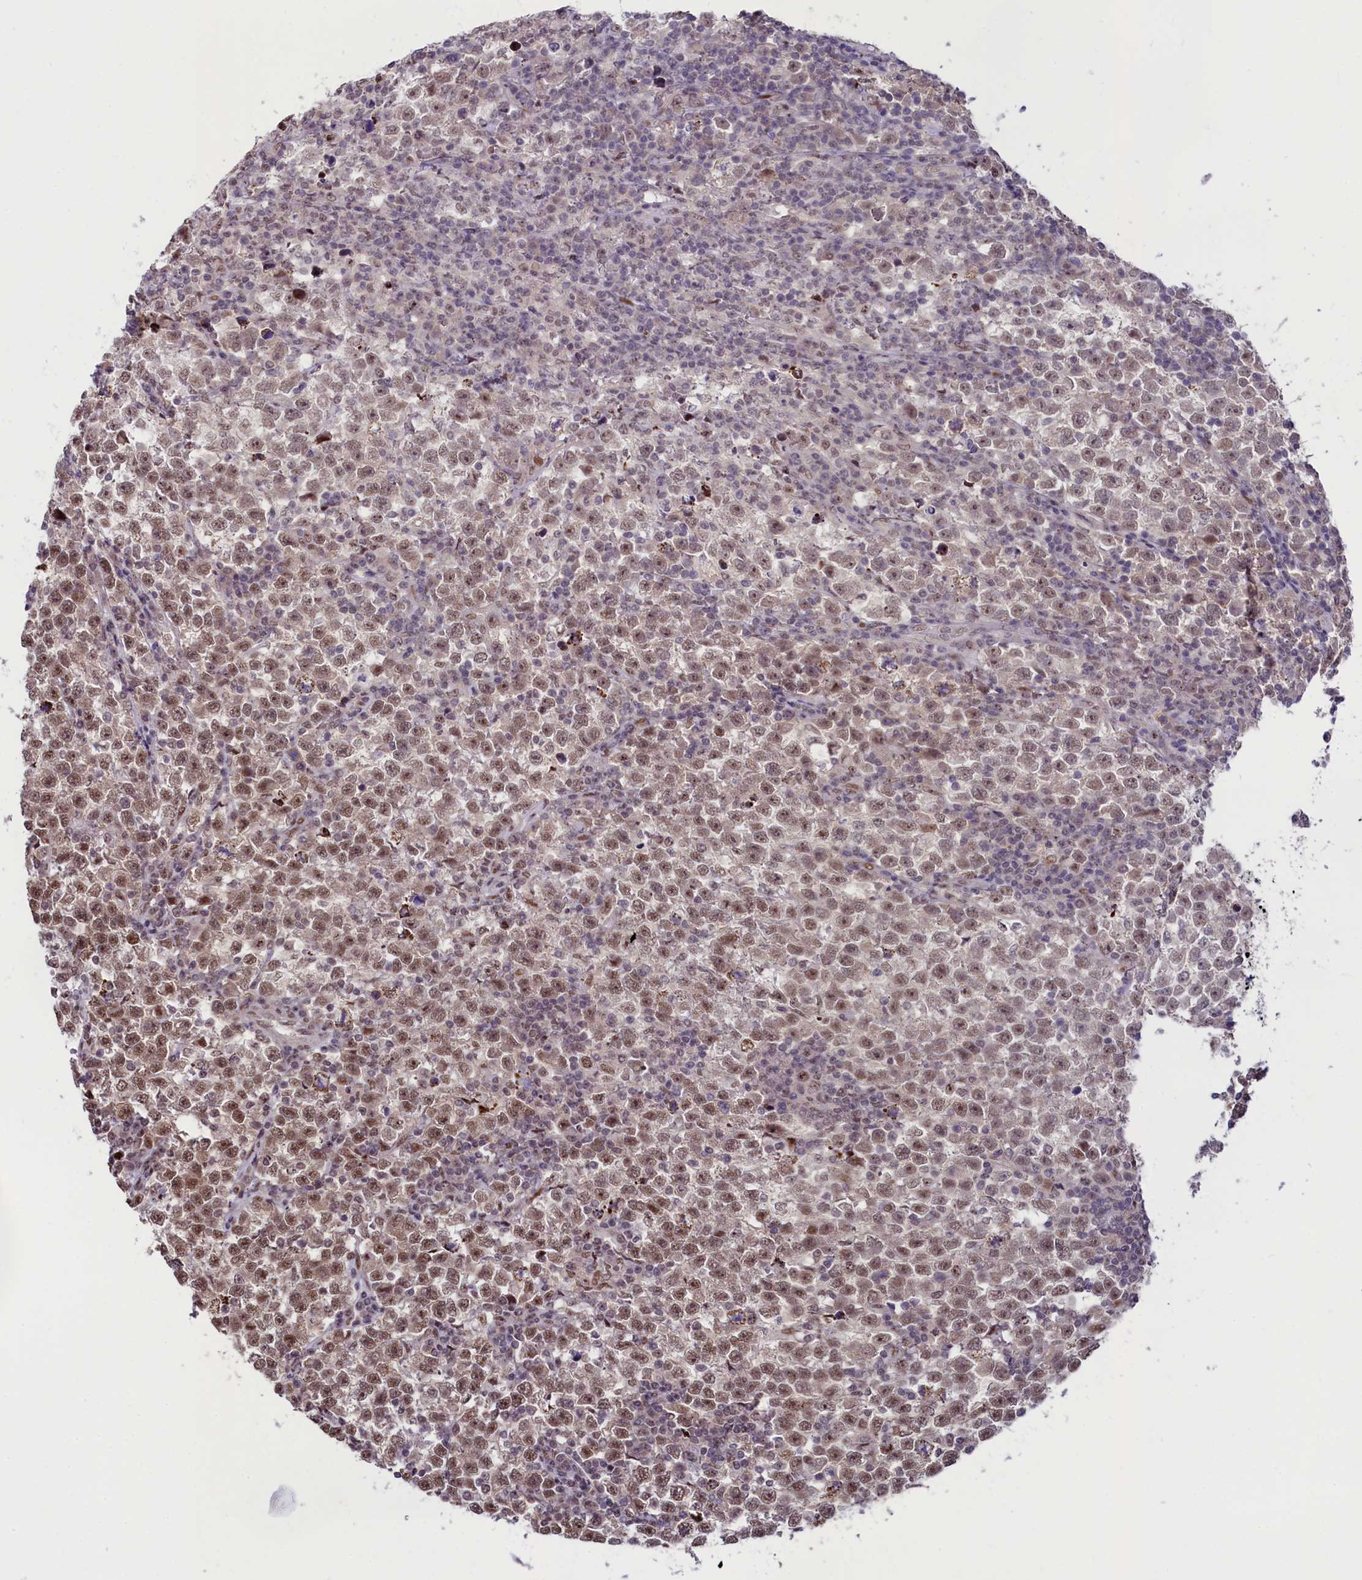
{"staining": {"intensity": "moderate", "quantity": ">75%", "location": "nuclear"}, "tissue": "testis cancer", "cell_type": "Tumor cells", "image_type": "cancer", "snomed": [{"axis": "morphology", "description": "Normal tissue, NOS"}, {"axis": "morphology", "description": "Seminoma, NOS"}, {"axis": "topography", "description": "Testis"}], "caption": "Seminoma (testis) stained for a protein shows moderate nuclear positivity in tumor cells.", "gene": "ANKS3", "patient": {"sex": "male", "age": 43}}